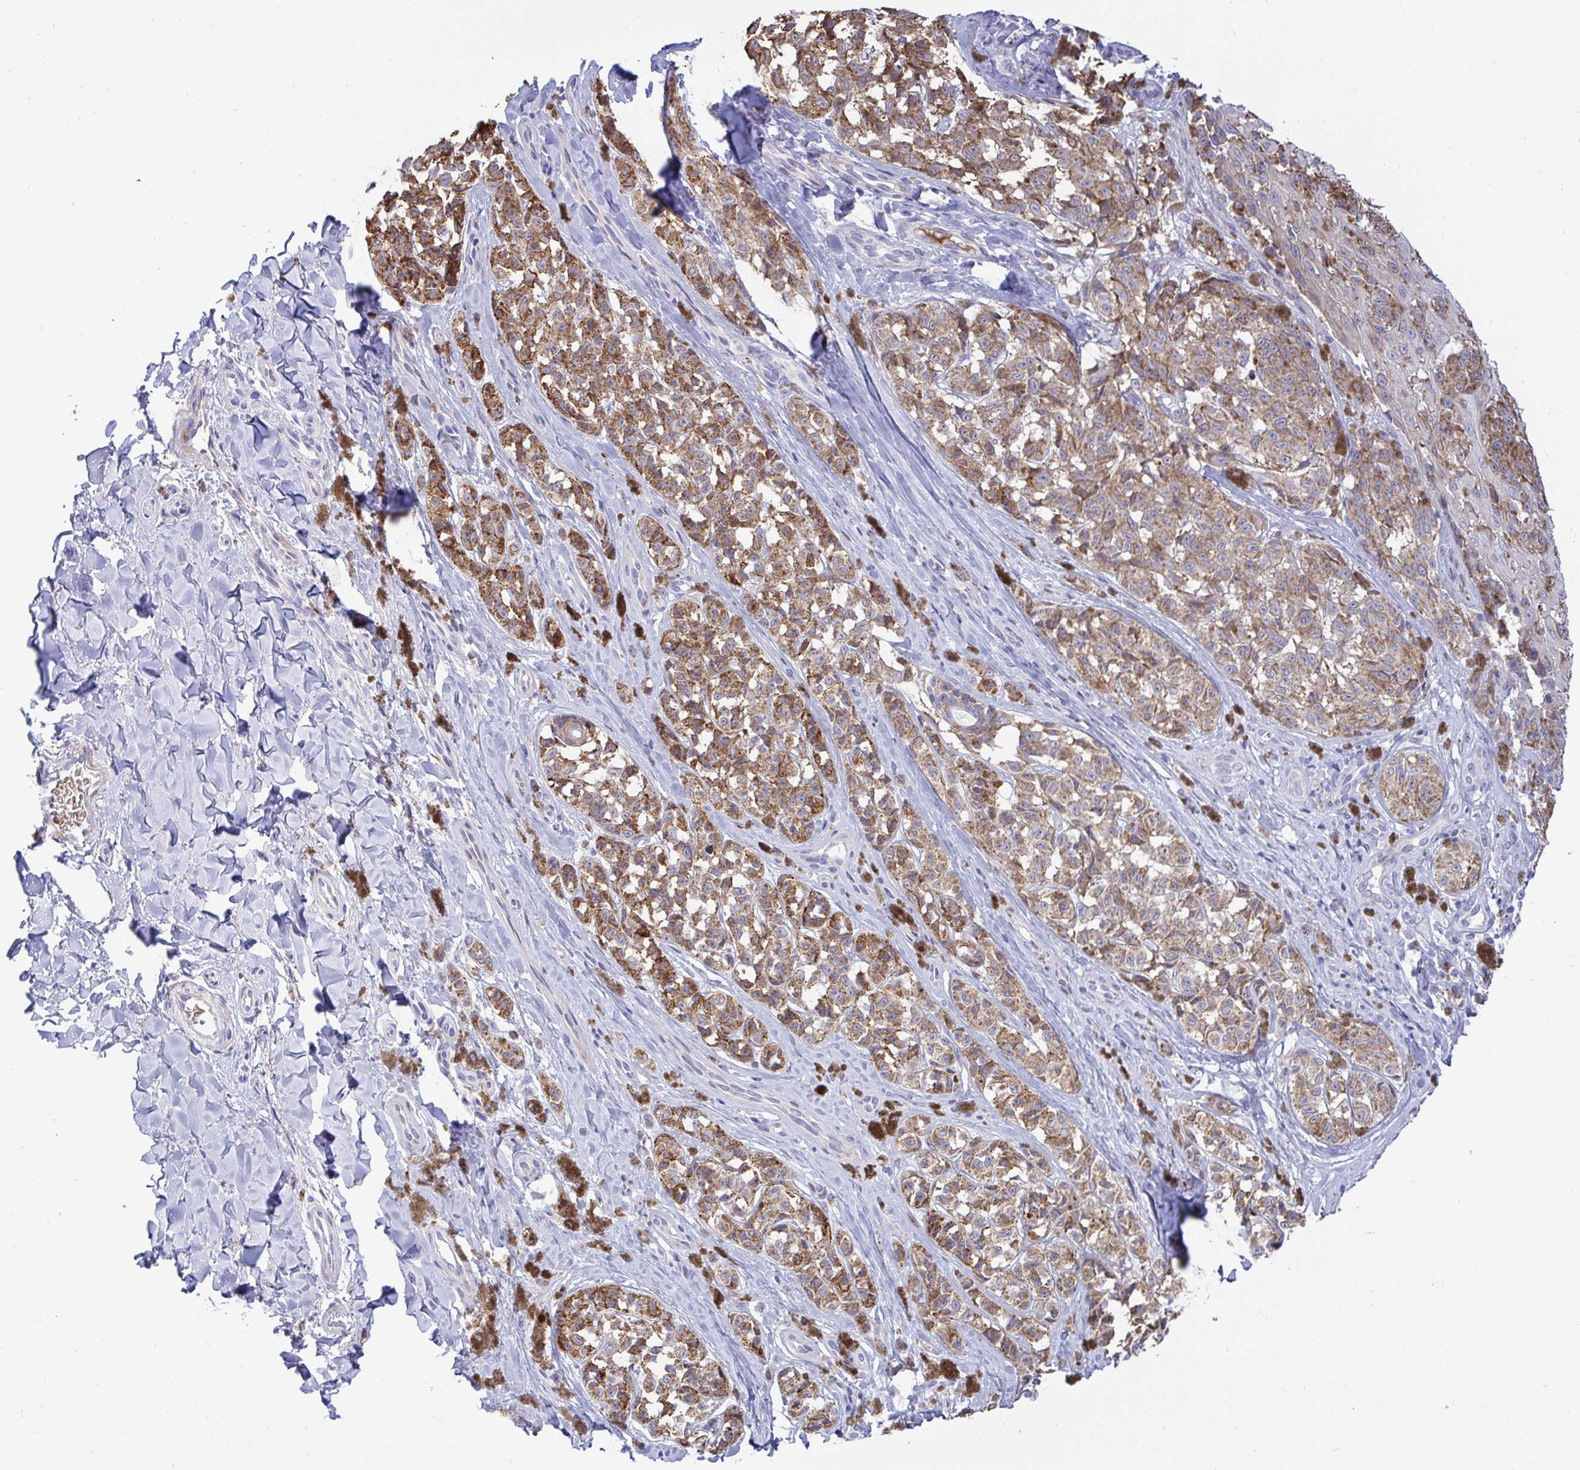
{"staining": {"intensity": "moderate", "quantity": ">75%", "location": "cytoplasmic/membranous"}, "tissue": "melanoma", "cell_type": "Tumor cells", "image_type": "cancer", "snomed": [{"axis": "morphology", "description": "Malignant melanoma, NOS"}, {"axis": "topography", "description": "Skin"}], "caption": "IHC image of human malignant melanoma stained for a protein (brown), which displays medium levels of moderate cytoplasmic/membranous expression in about >75% of tumor cells.", "gene": "NTN1", "patient": {"sex": "female", "age": 65}}